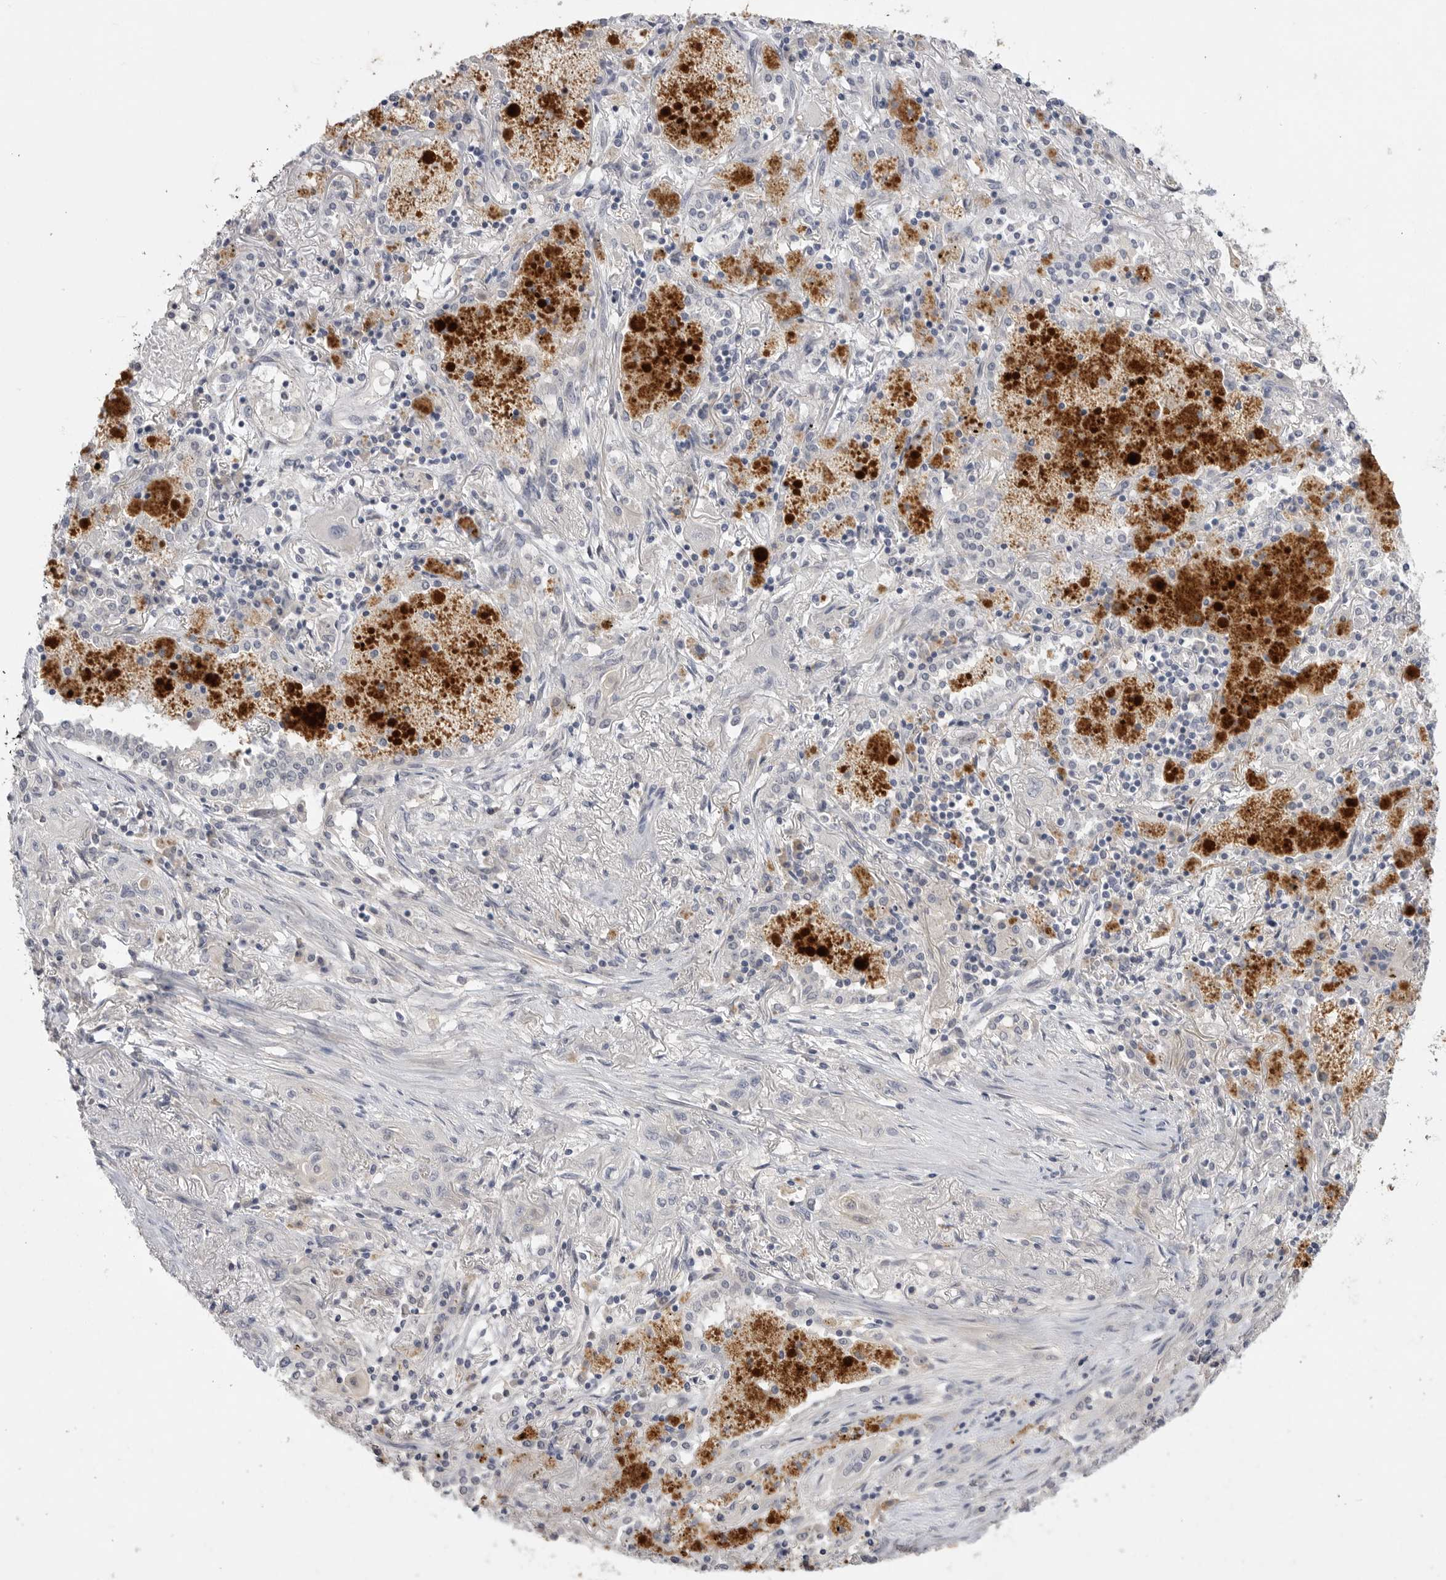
{"staining": {"intensity": "negative", "quantity": "none", "location": "none"}, "tissue": "lung cancer", "cell_type": "Tumor cells", "image_type": "cancer", "snomed": [{"axis": "morphology", "description": "Squamous cell carcinoma, NOS"}, {"axis": "topography", "description": "Lung"}], "caption": "High power microscopy image of an immunohistochemistry (IHC) histopathology image of lung cancer, revealing no significant positivity in tumor cells.", "gene": "ITGAD", "patient": {"sex": "female", "age": 47}}